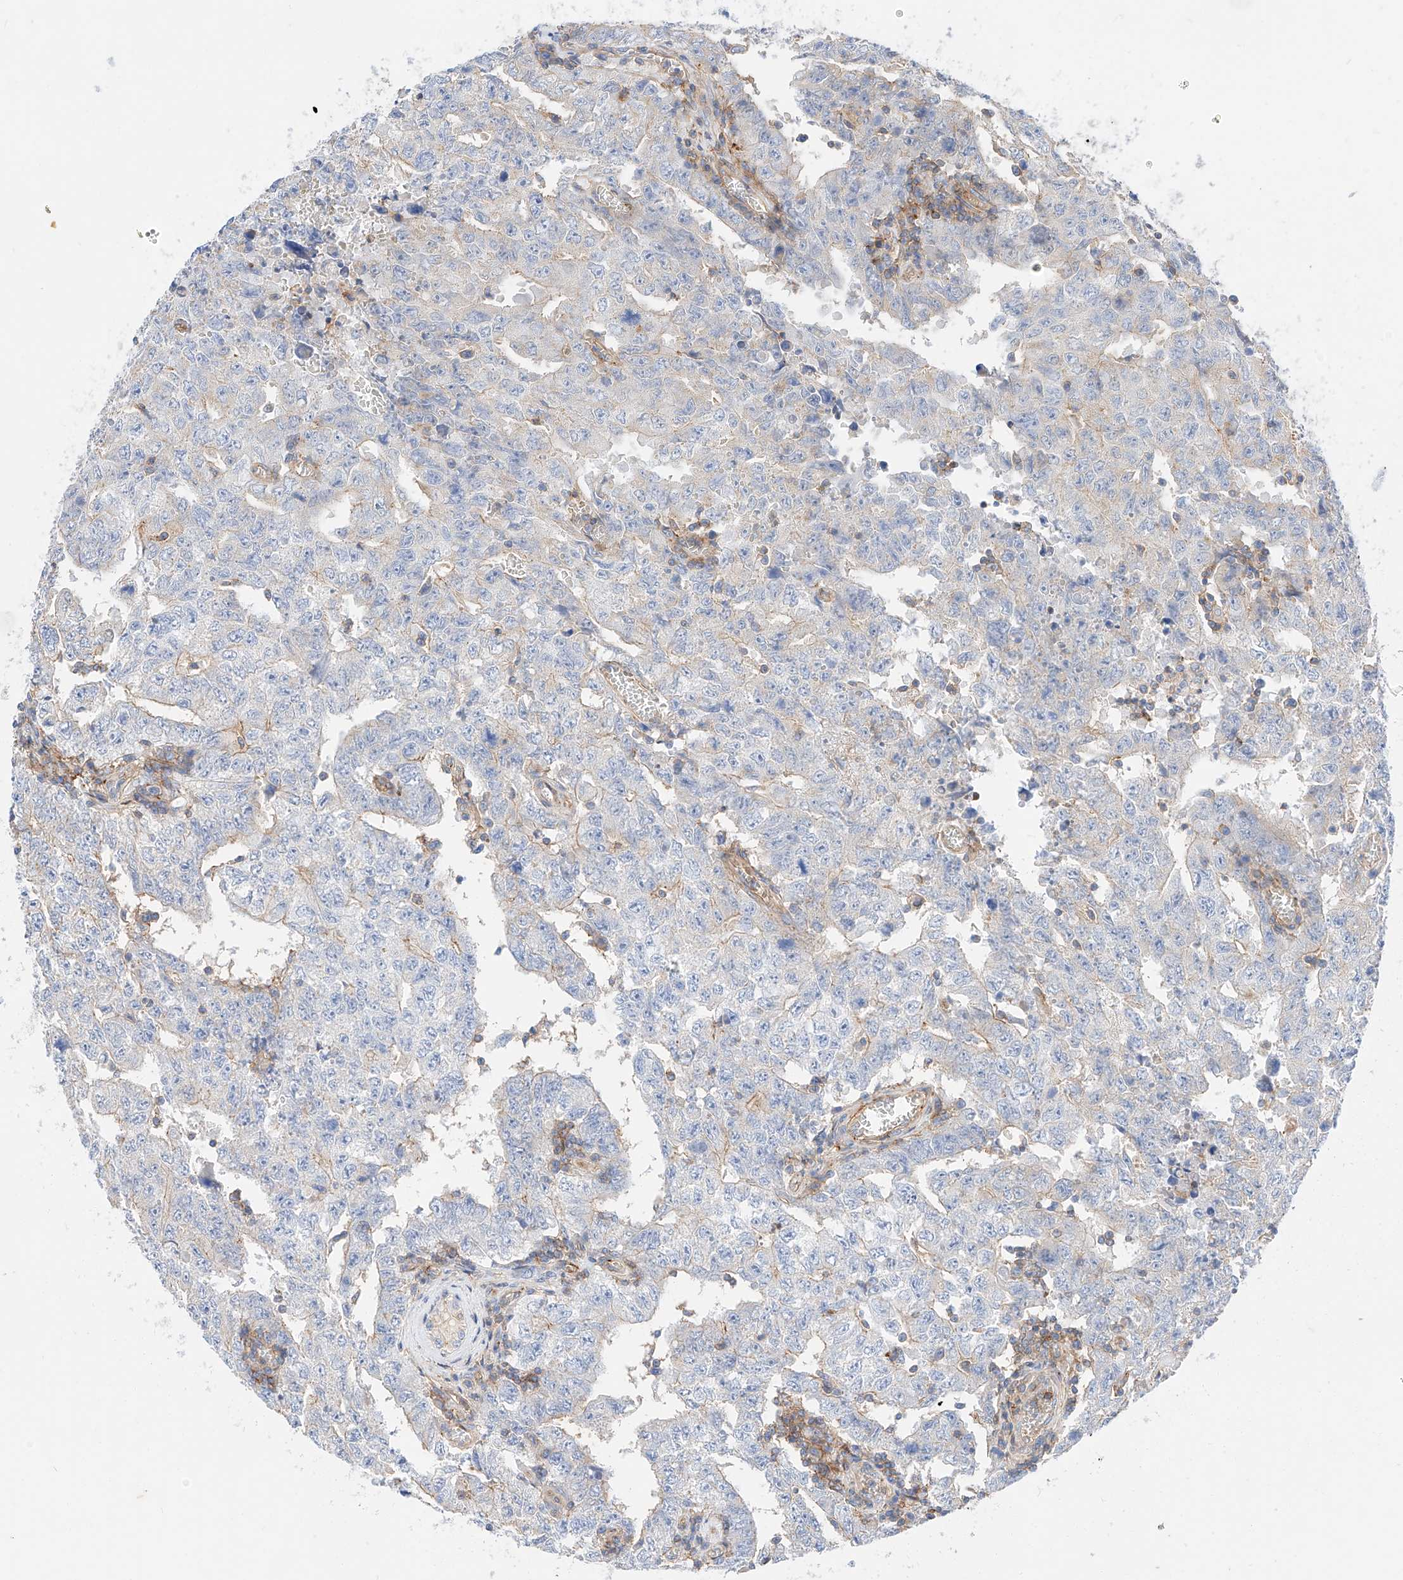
{"staining": {"intensity": "negative", "quantity": "none", "location": "none"}, "tissue": "testis cancer", "cell_type": "Tumor cells", "image_type": "cancer", "snomed": [{"axis": "morphology", "description": "Carcinoma, Embryonal, NOS"}, {"axis": "topography", "description": "Testis"}], "caption": "The image demonstrates no significant expression in tumor cells of testis cancer (embryonal carcinoma). Nuclei are stained in blue.", "gene": "HAUS4", "patient": {"sex": "male", "age": 26}}